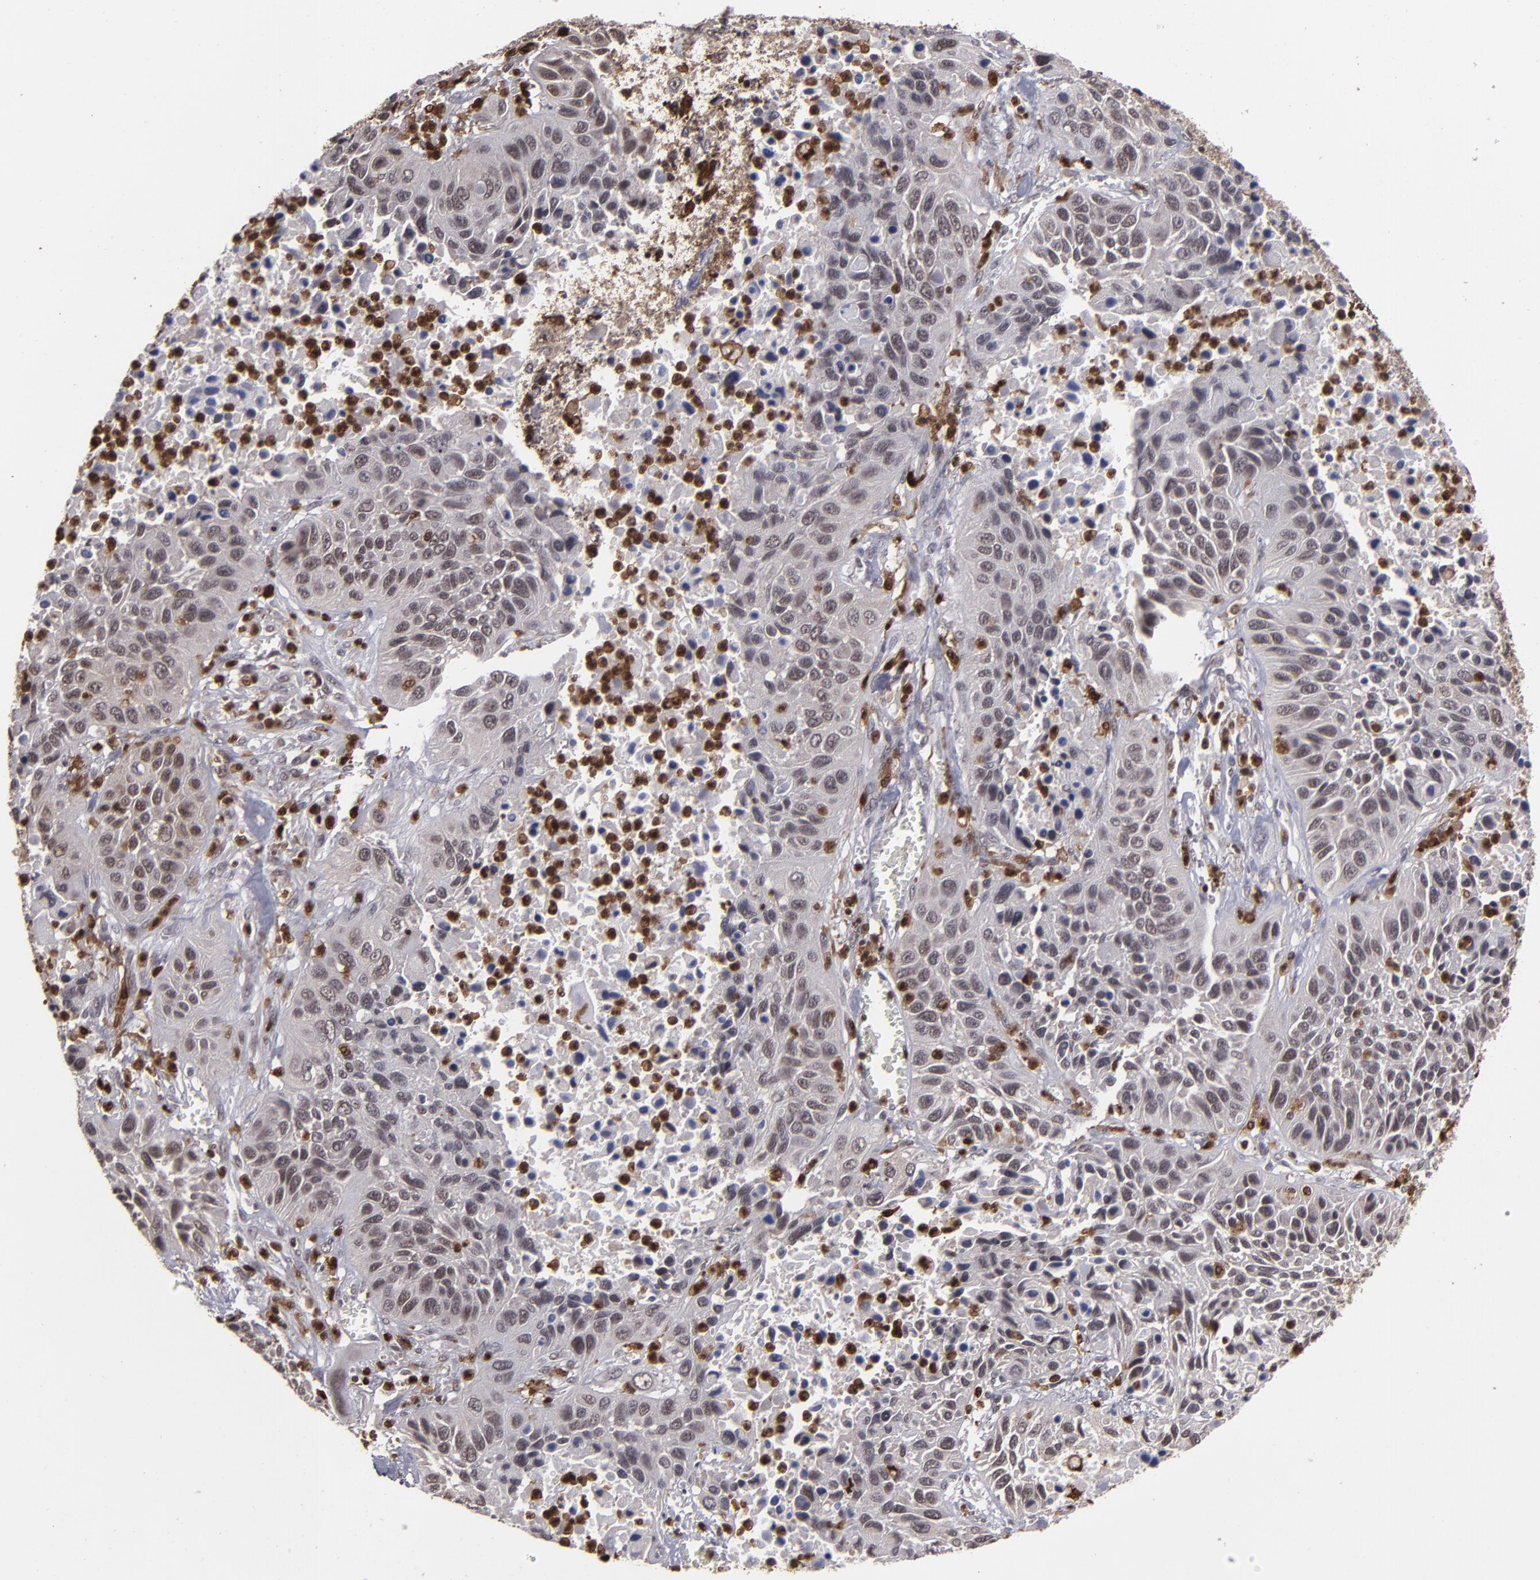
{"staining": {"intensity": "weak", "quantity": ">75%", "location": "cytoplasmic/membranous,nuclear"}, "tissue": "lung cancer", "cell_type": "Tumor cells", "image_type": "cancer", "snomed": [{"axis": "morphology", "description": "Squamous cell carcinoma, NOS"}, {"axis": "topography", "description": "Lung"}], "caption": "A micrograph showing weak cytoplasmic/membranous and nuclear staining in about >75% of tumor cells in lung cancer, as visualized by brown immunohistochemical staining.", "gene": "GRB2", "patient": {"sex": "female", "age": 76}}